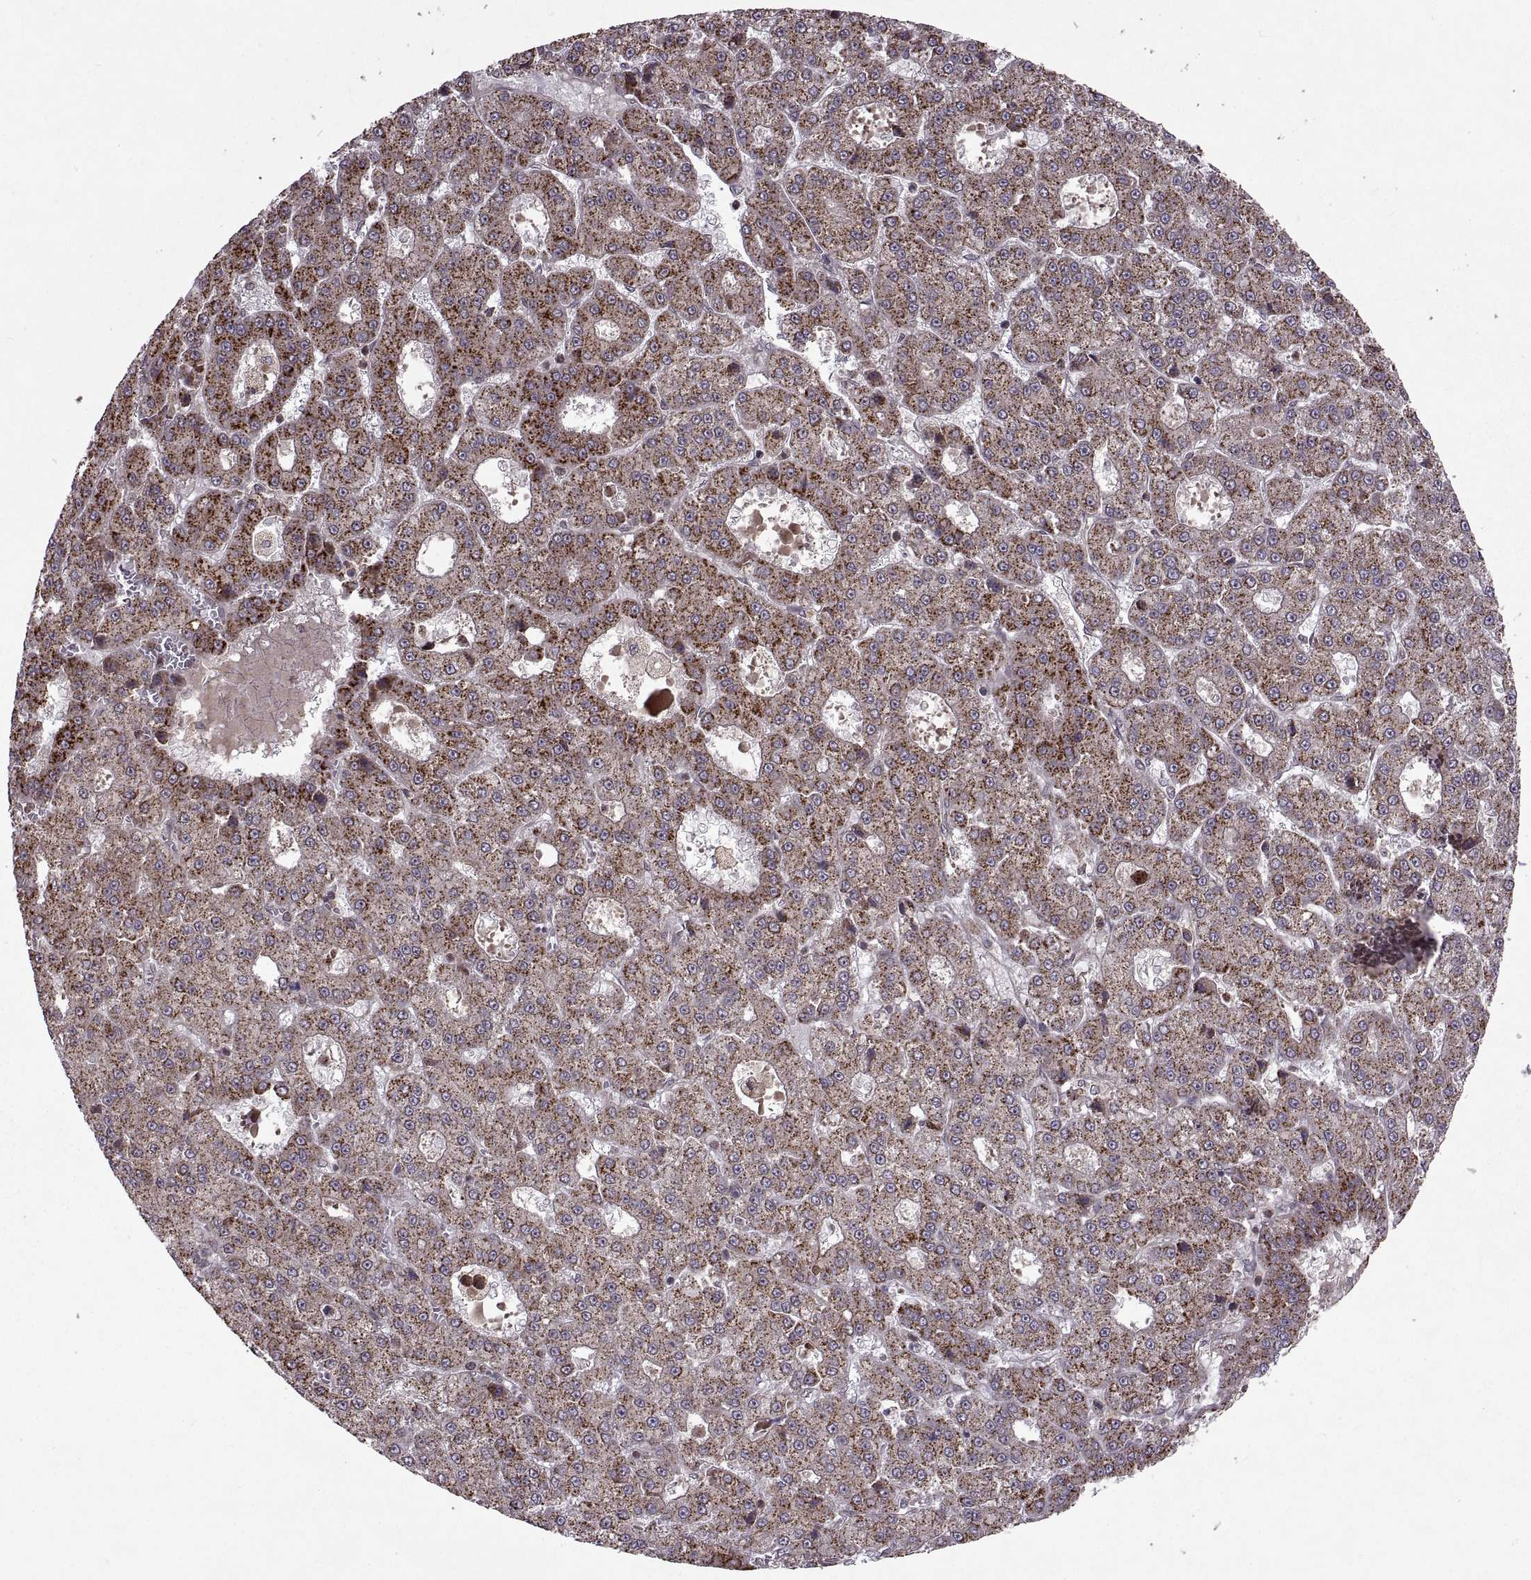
{"staining": {"intensity": "moderate", "quantity": ">75%", "location": "cytoplasmic/membranous"}, "tissue": "liver cancer", "cell_type": "Tumor cells", "image_type": "cancer", "snomed": [{"axis": "morphology", "description": "Carcinoma, Hepatocellular, NOS"}, {"axis": "topography", "description": "Liver"}], "caption": "Liver cancer was stained to show a protein in brown. There is medium levels of moderate cytoplasmic/membranous staining in about >75% of tumor cells. (DAB IHC with brightfield microscopy, high magnification).", "gene": "PTOV1", "patient": {"sex": "male", "age": 70}}